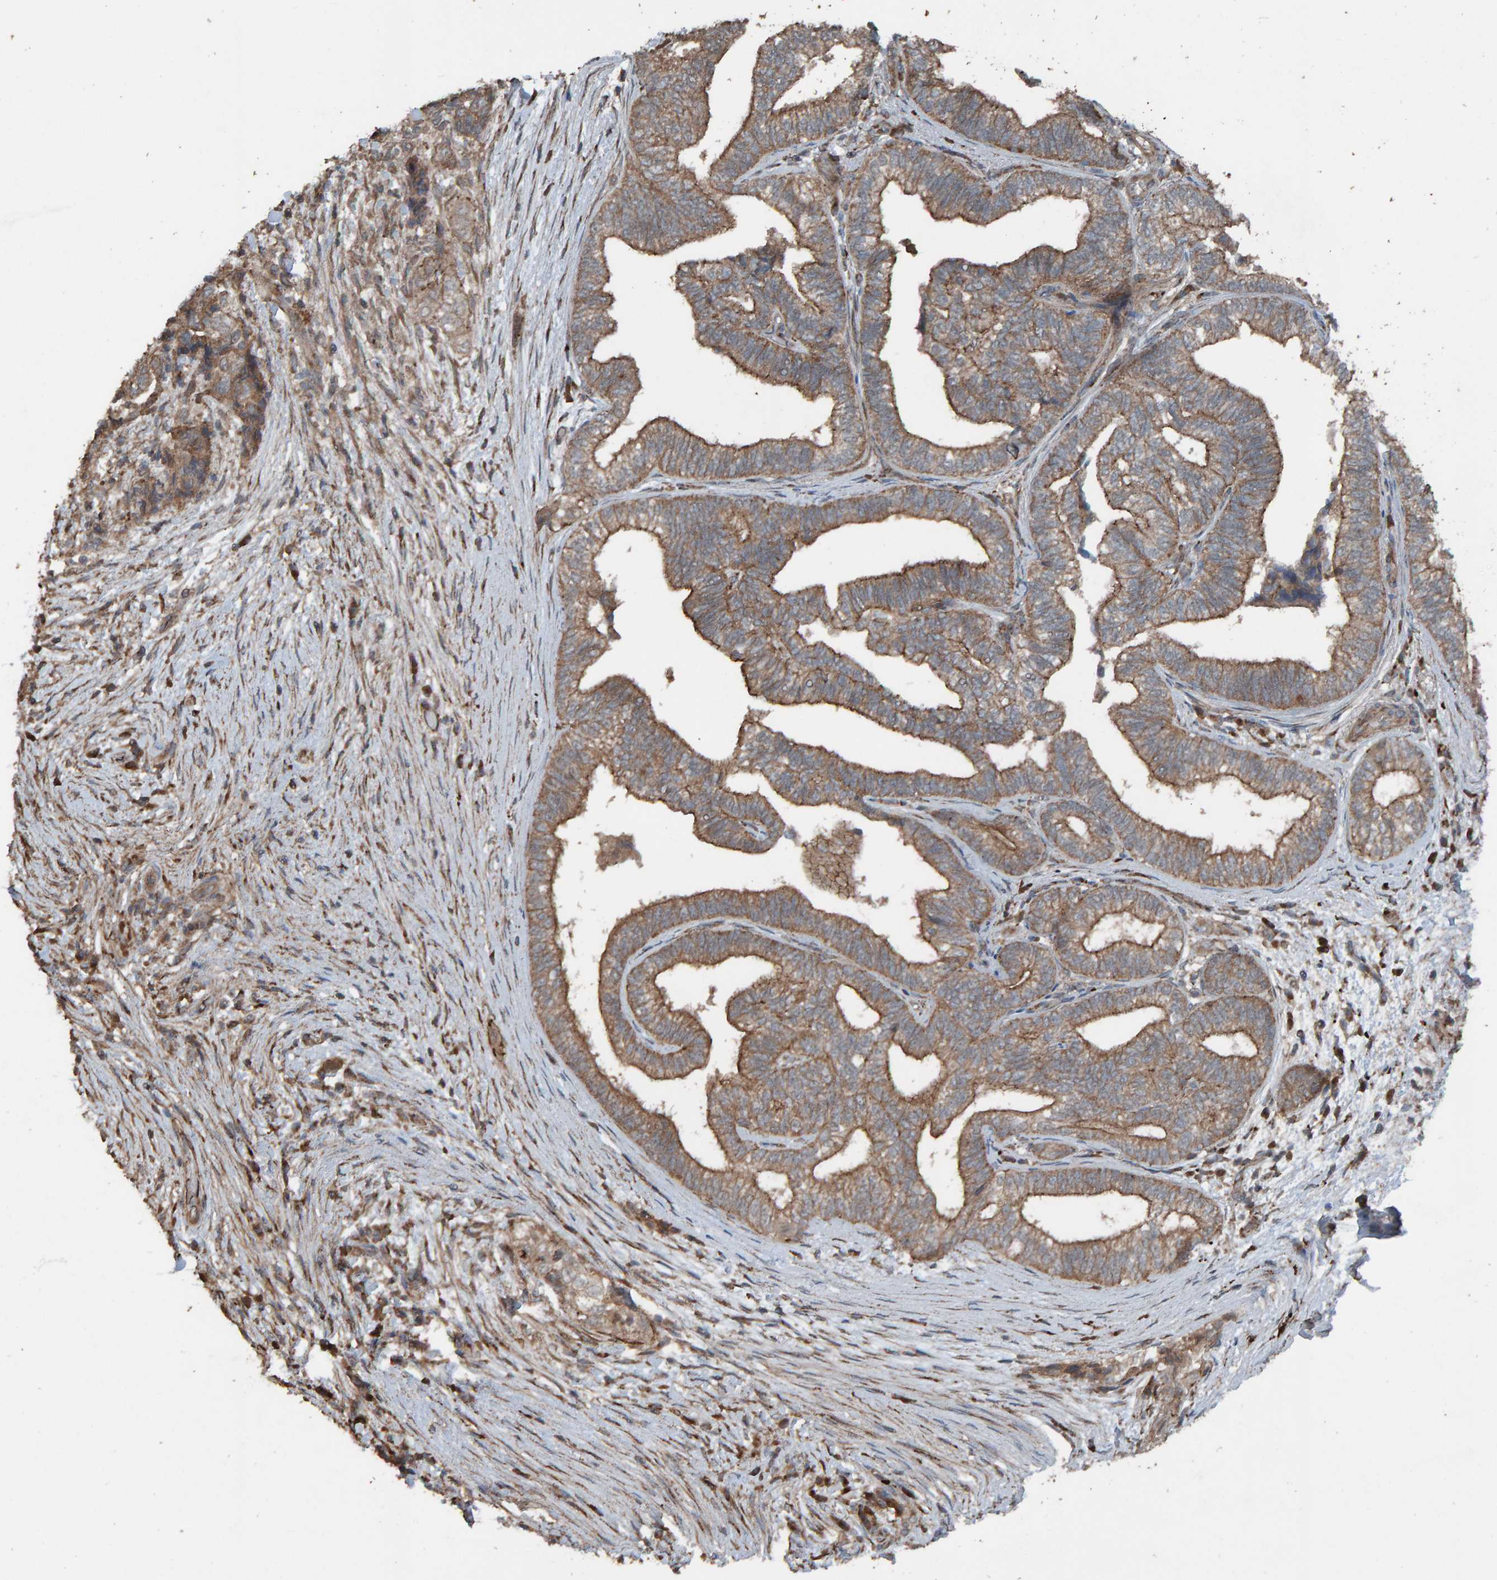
{"staining": {"intensity": "weak", "quantity": ">75%", "location": "cytoplasmic/membranous"}, "tissue": "pancreatic cancer", "cell_type": "Tumor cells", "image_type": "cancer", "snomed": [{"axis": "morphology", "description": "Adenocarcinoma, NOS"}, {"axis": "topography", "description": "Pancreas"}], "caption": "A micrograph of human pancreatic adenocarcinoma stained for a protein demonstrates weak cytoplasmic/membranous brown staining in tumor cells.", "gene": "DUS1L", "patient": {"sex": "male", "age": 72}}